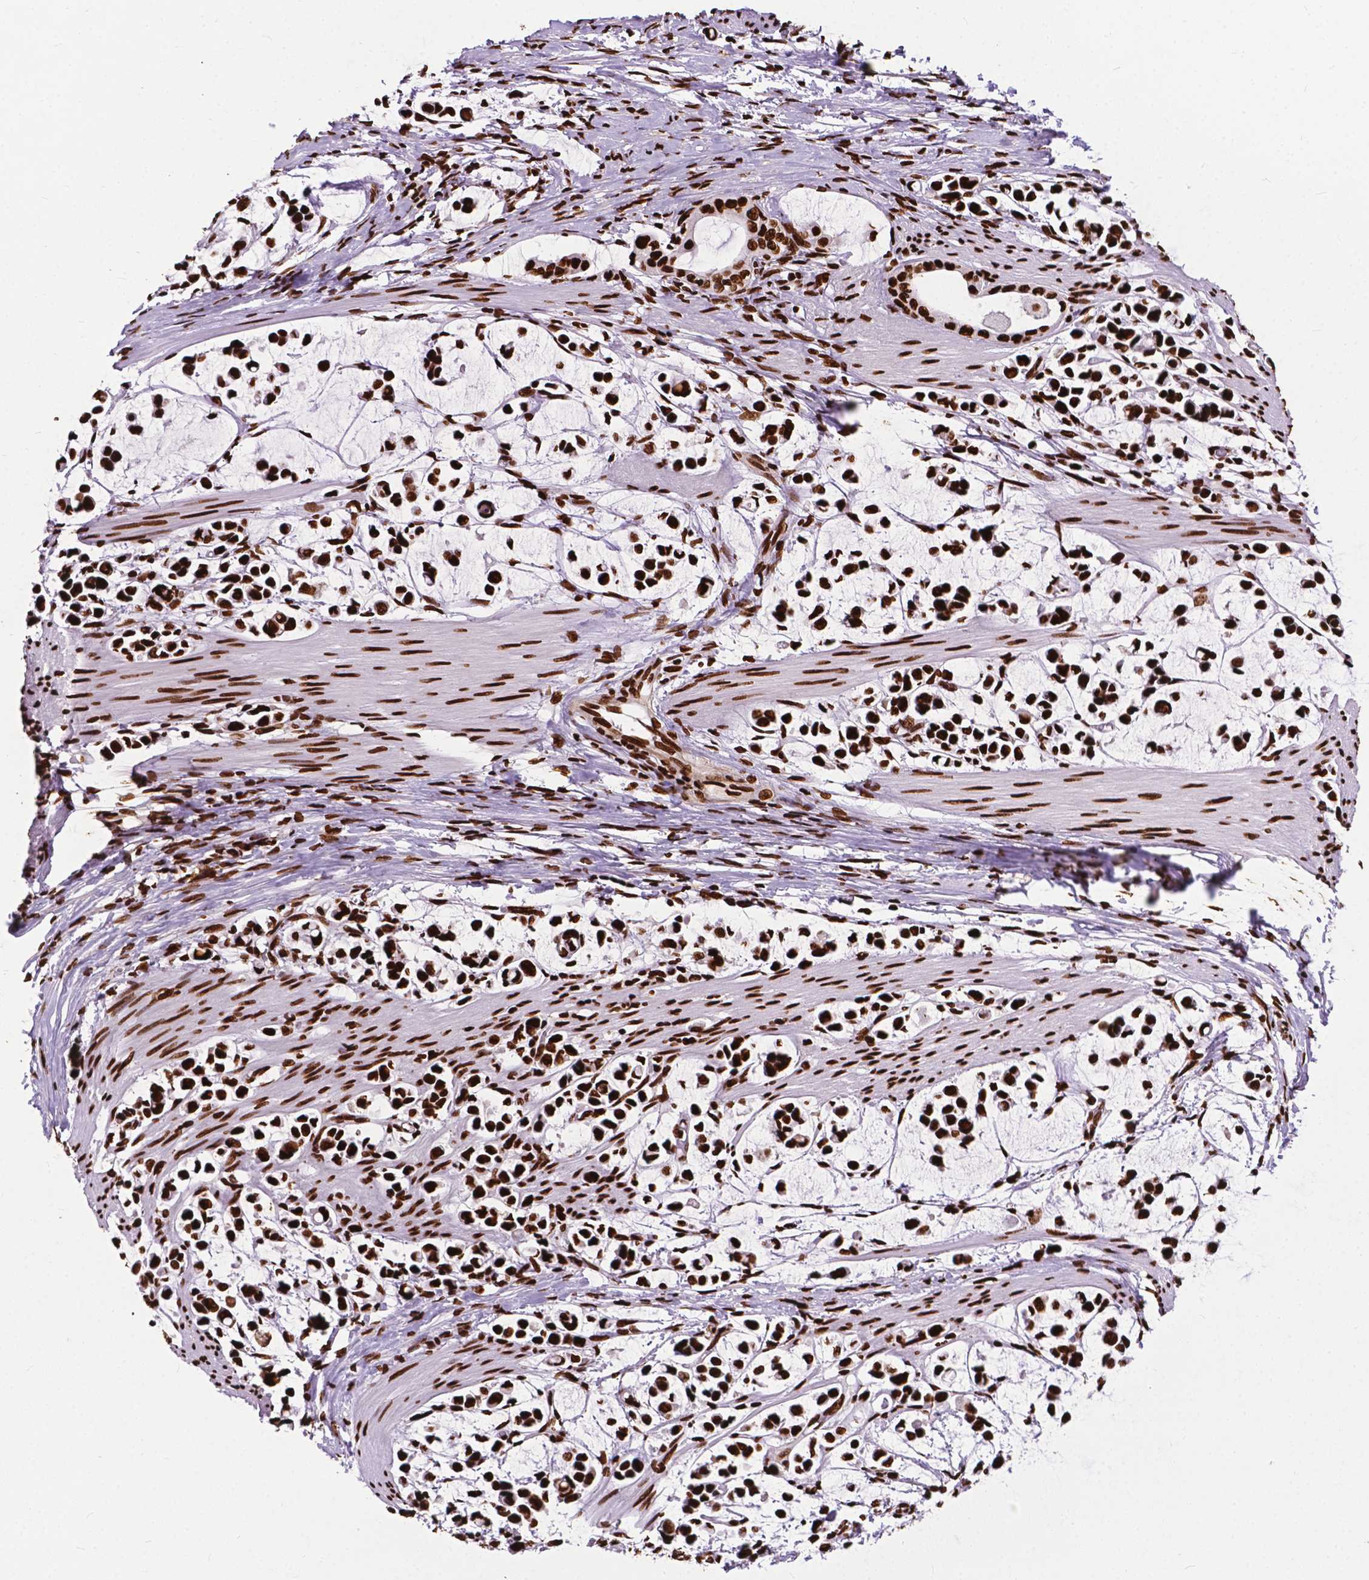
{"staining": {"intensity": "strong", "quantity": ">75%", "location": "nuclear"}, "tissue": "stomach cancer", "cell_type": "Tumor cells", "image_type": "cancer", "snomed": [{"axis": "morphology", "description": "Adenocarcinoma, NOS"}, {"axis": "topography", "description": "Stomach"}], "caption": "A histopathology image showing strong nuclear staining in about >75% of tumor cells in adenocarcinoma (stomach), as visualized by brown immunohistochemical staining.", "gene": "SMIM5", "patient": {"sex": "male", "age": 82}}